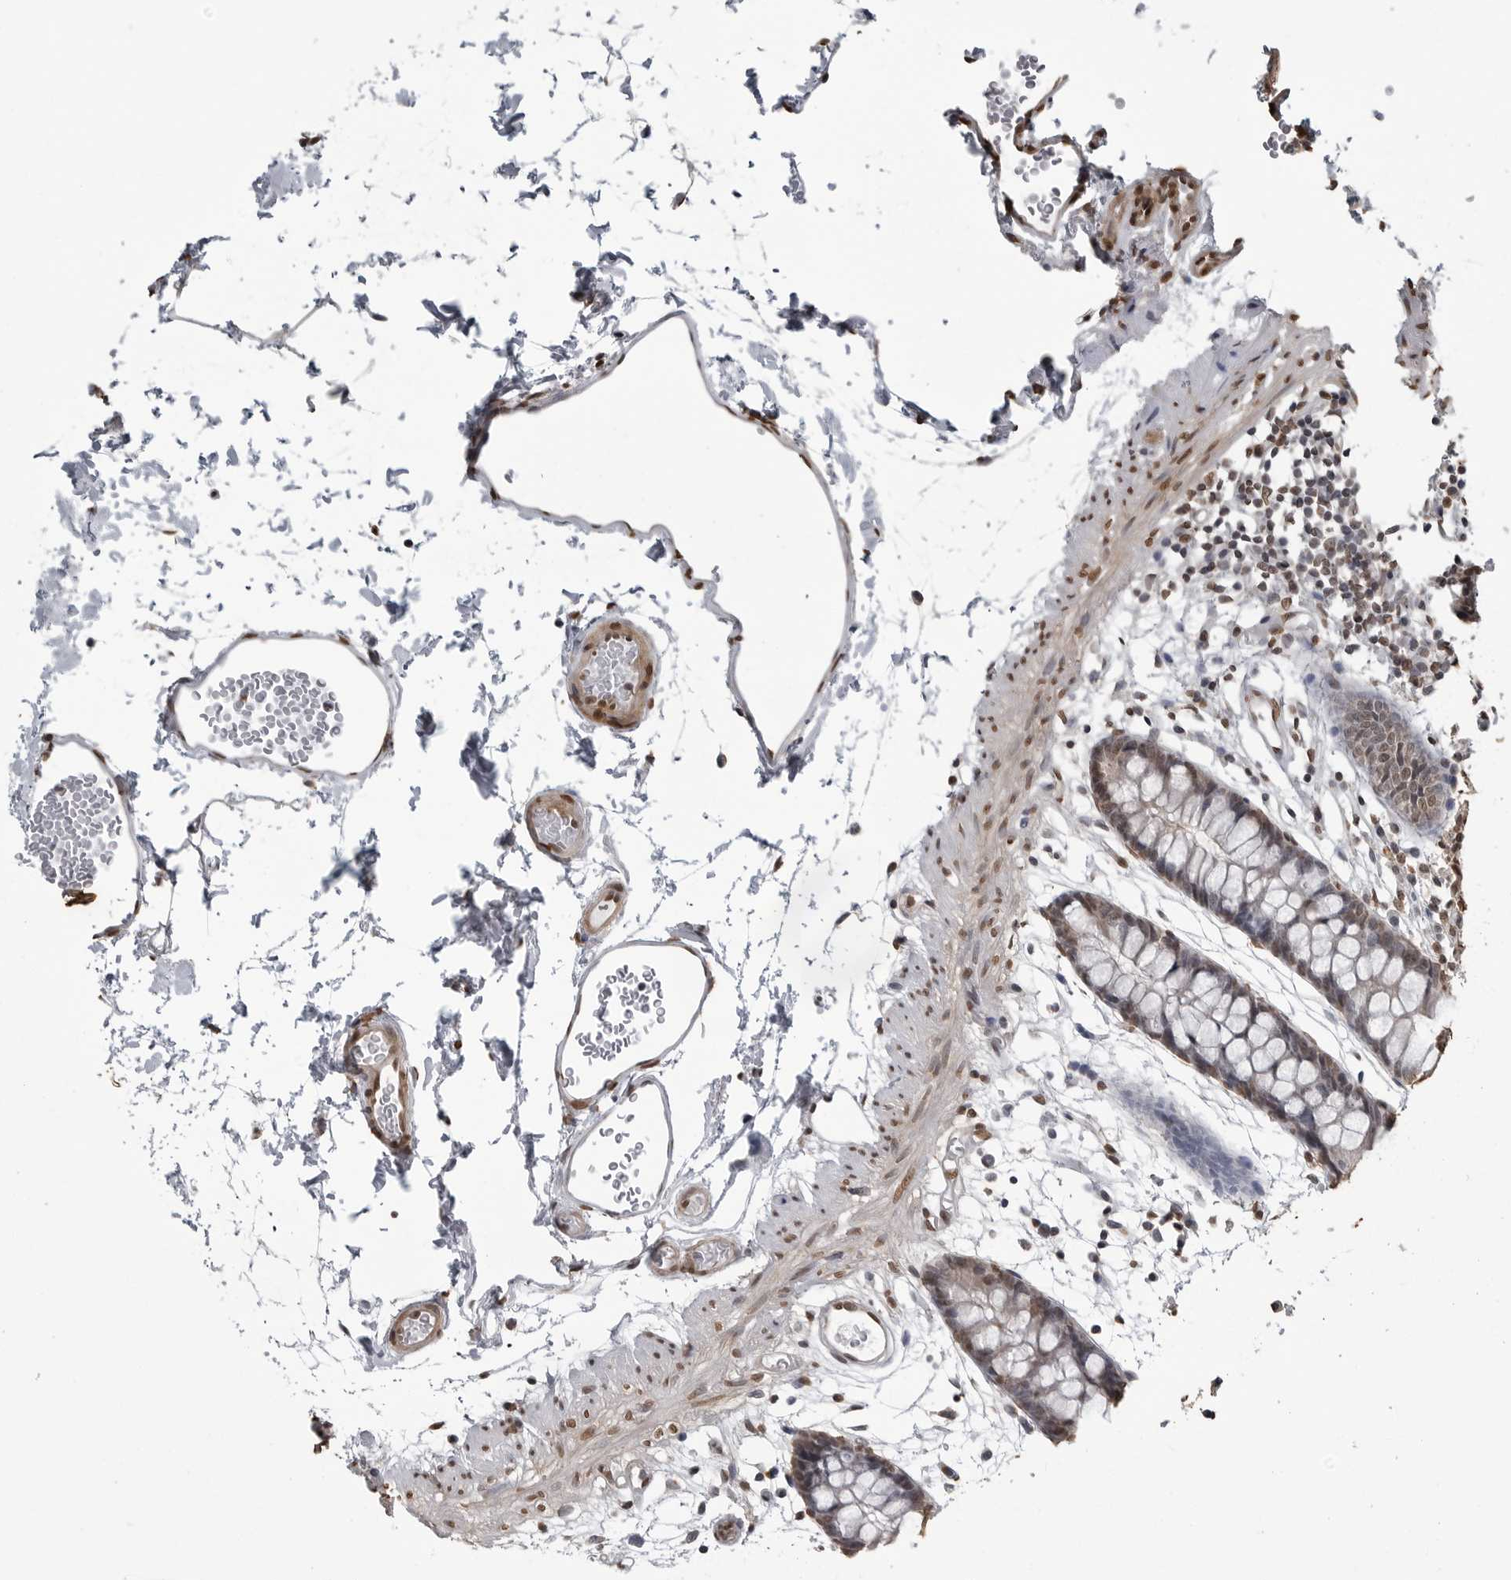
{"staining": {"intensity": "strong", "quantity": ">75%", "location": "cytoplasmic/membranous,nuclear"}, "tissue": "colon", "cell_type": "Endothelial cells", "image_type": "normal", "snomed": [{"axis": "morphology", "description": "Normal tissue, NOS"}, {"axis": "topography", "description": "Colon"}], "caption": "The micrograph displays a brown stain indicating the presence of a protein in the cytoplasmic/membranous,nuclear of endothelial cells in colon.", "gene": "SMAD2", "patient": {"sex": "male", "age": 56}}